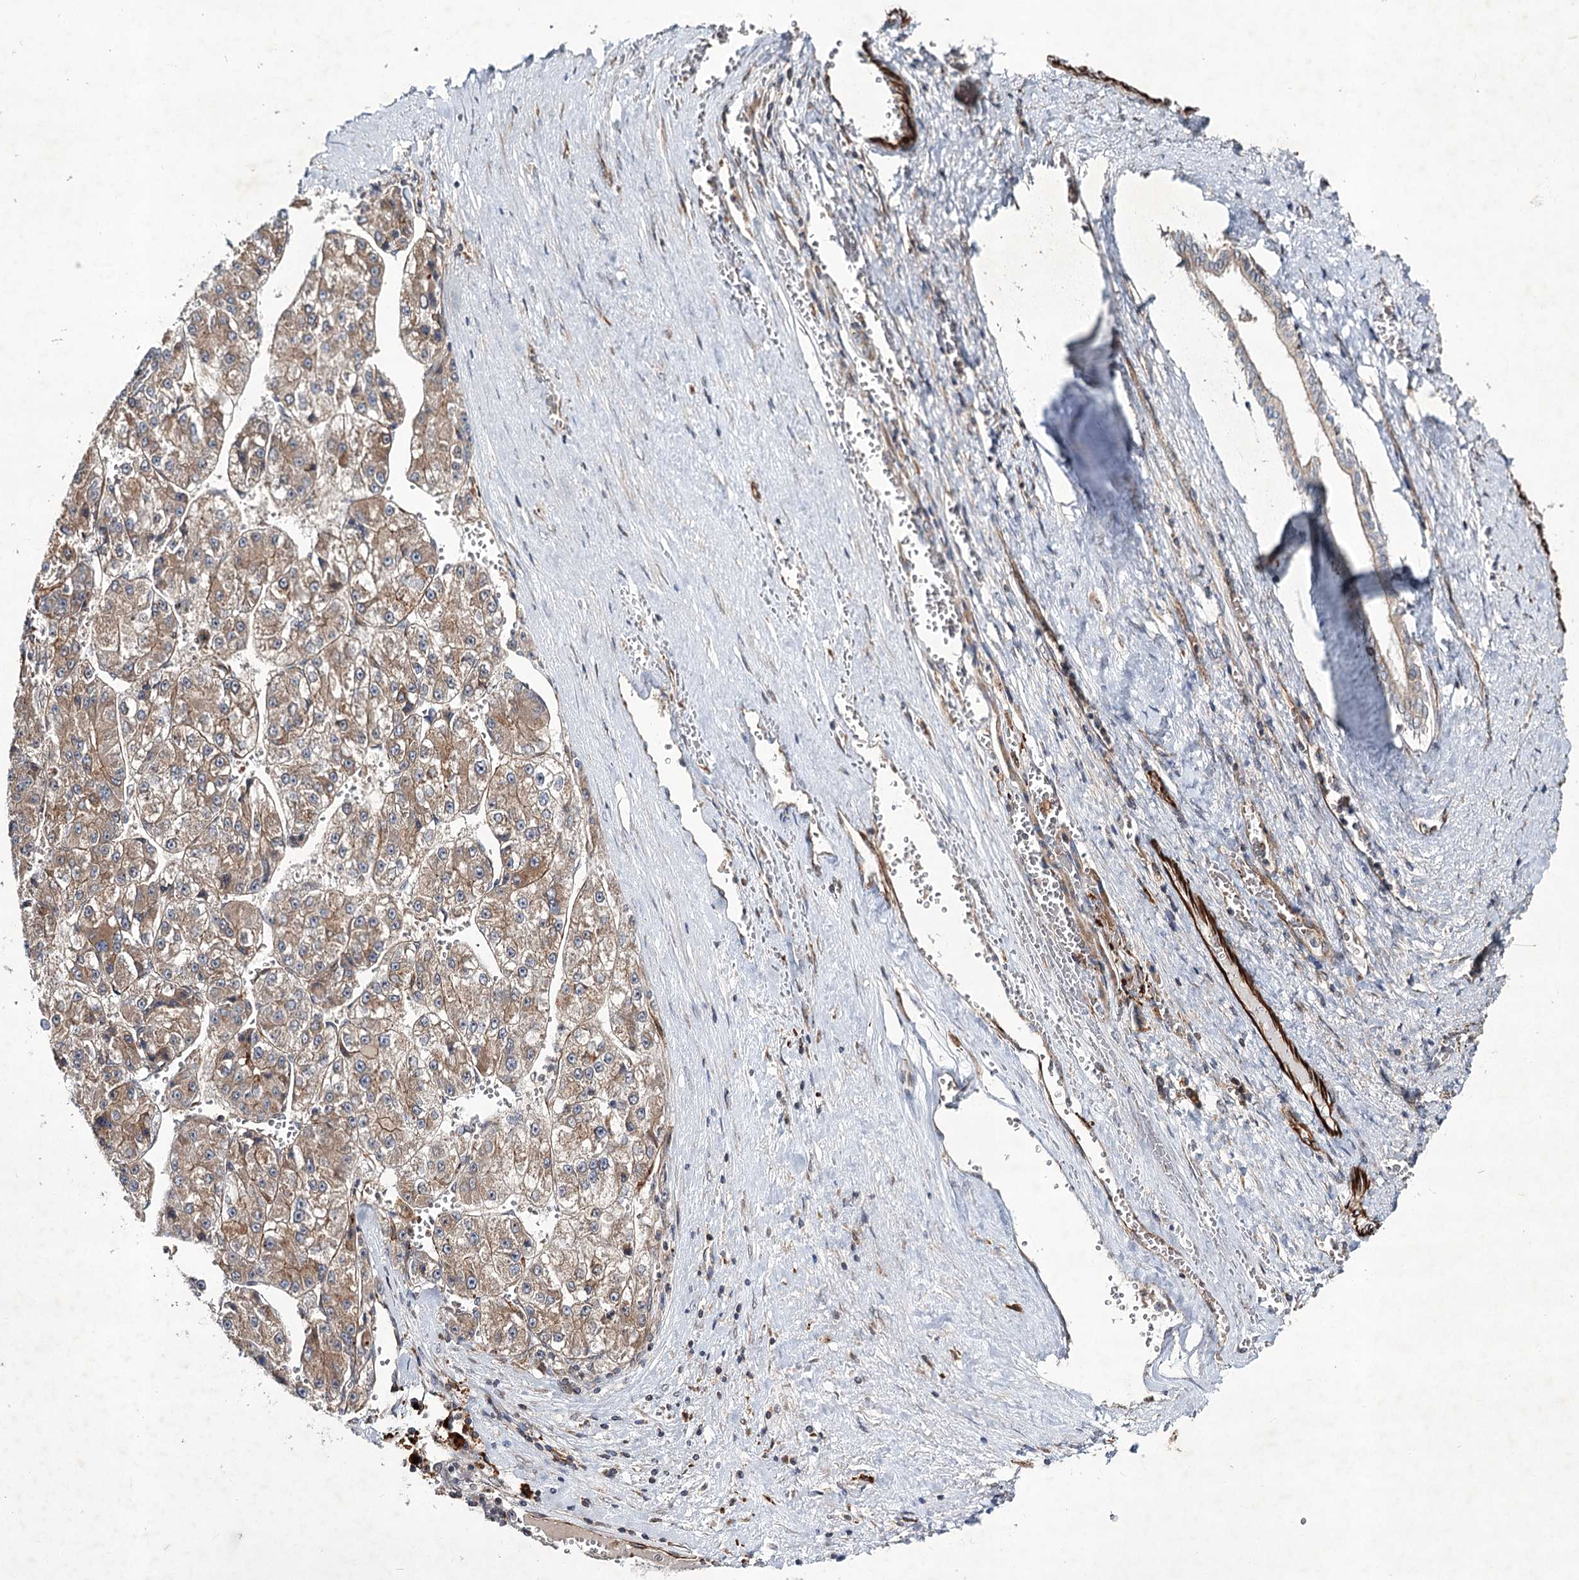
{"staining": {"intensity": "weak", "quantity": ">75%", "location": "cytoplasmic/membranous"}, "tissue": "liver cancer", "cell_type": "Tumor cells", "image_type": "cancer", "snomed": [{"axis": "morphology", "description": "Carcinoma, Hepatocellular, NOS"}, {"axis": "topography", "description": "Liver"}], "caption": "Immunohistochemical staining of human liver hepatocellular carcinoma displays weak cytoplasmic/membranous protein positivity in approximately >75% of tumor cells. The staining was performed using DAB to visualize the protein expression in brown, while the nuclei were stained in blue with hematoxylin (Magnification: 20x).", "gene": "DPEP2", "patient": {"sex": "female", "age": 73}}